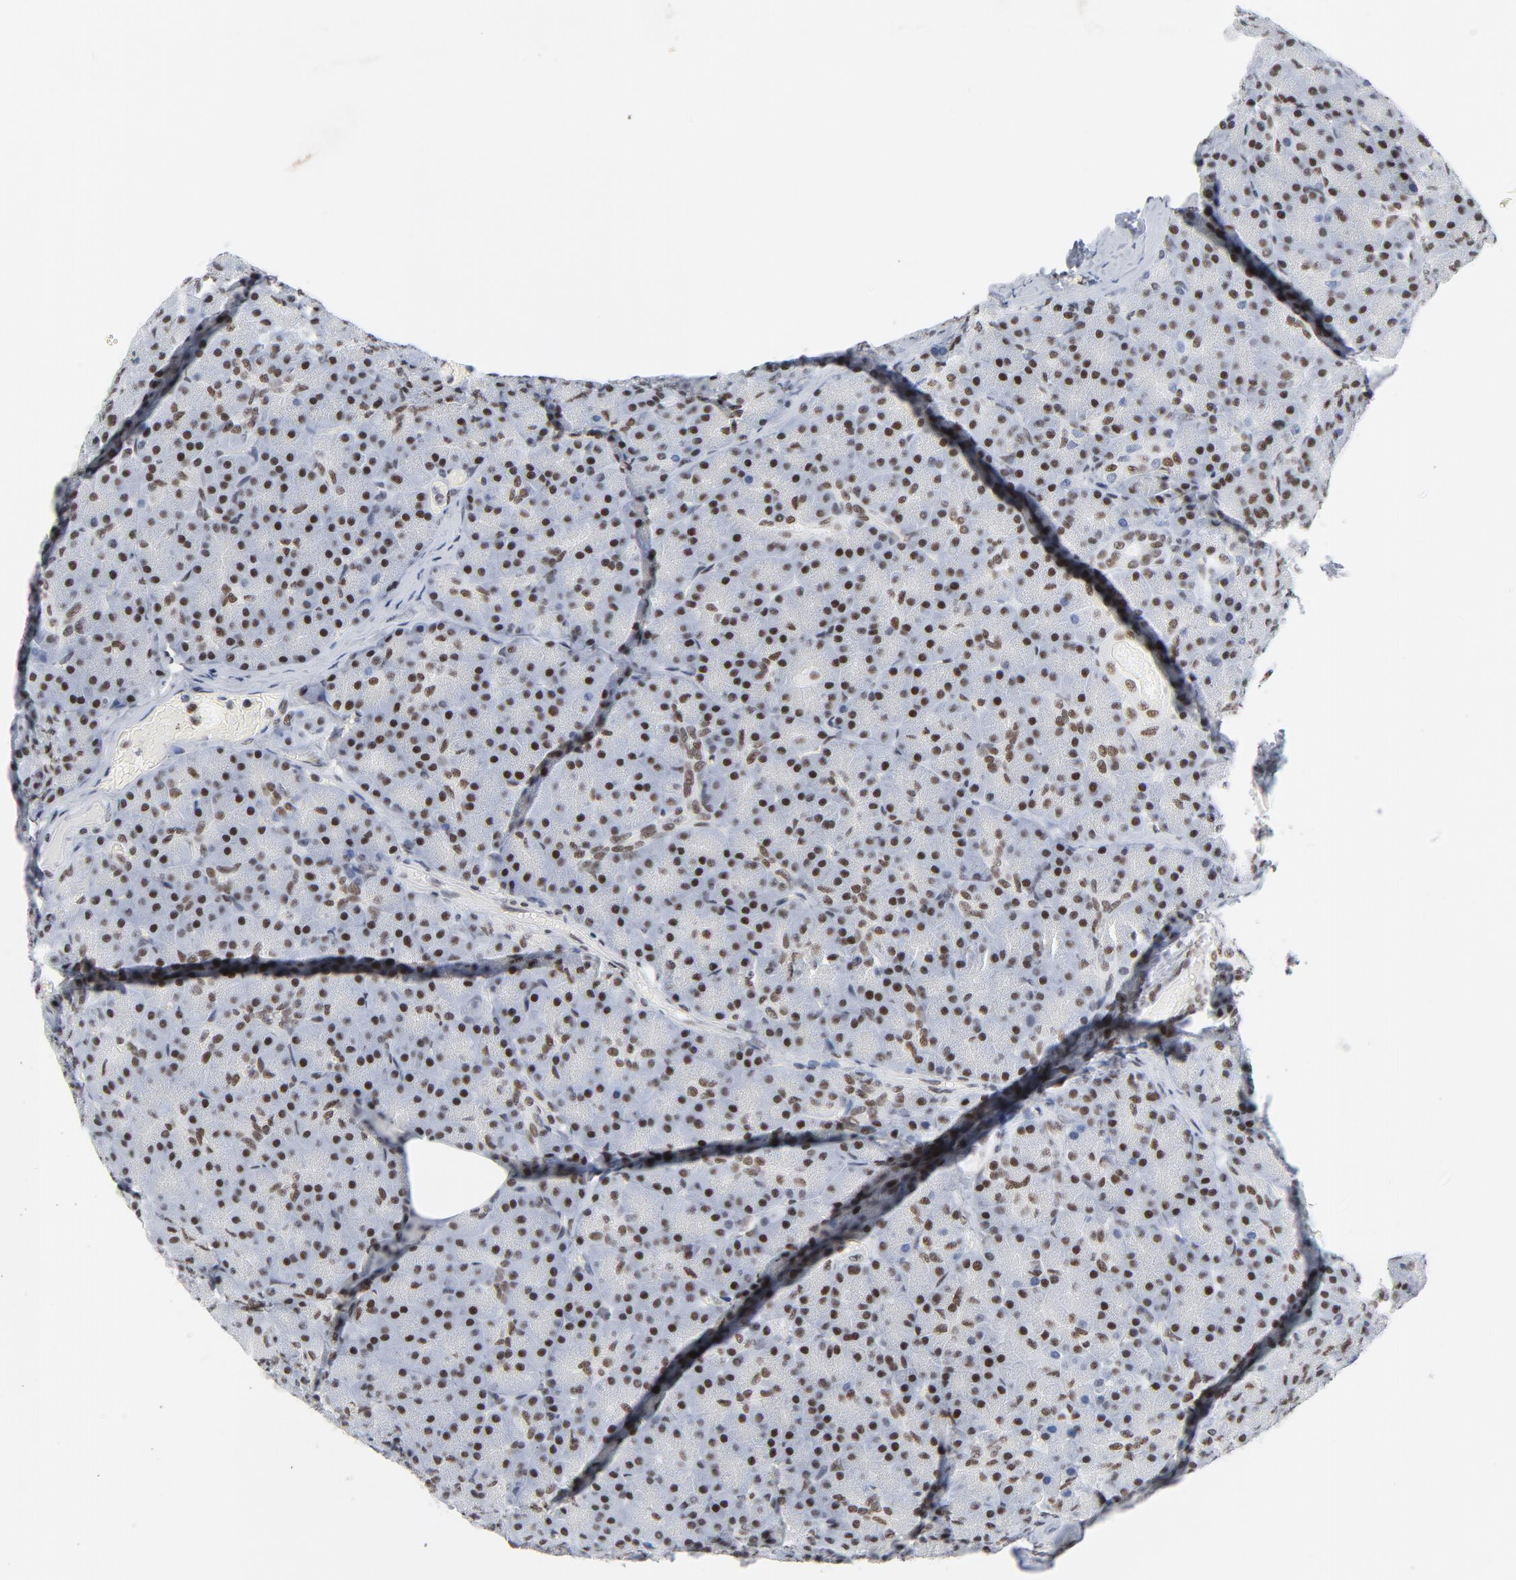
{"staining": {"intensity": "strong", "quantity": ">75%", "location": "nuclear"}, "tissue": "pancreas", "cell_type": "Exocrine glandular cells", "image_type": "normal", "snomed": [{"axis": "morphology", "description": "Normal tissue, NOS"}, {"axis": "topography", "description": "Pancreas"}], "caption": "Pancreas stained with DAB IHC displays high levels of strong nuclear staining in about >75% of exocrine glandular cells.", "gene": "CSTF2", "patient": {"sex": "female", "age": 43}}